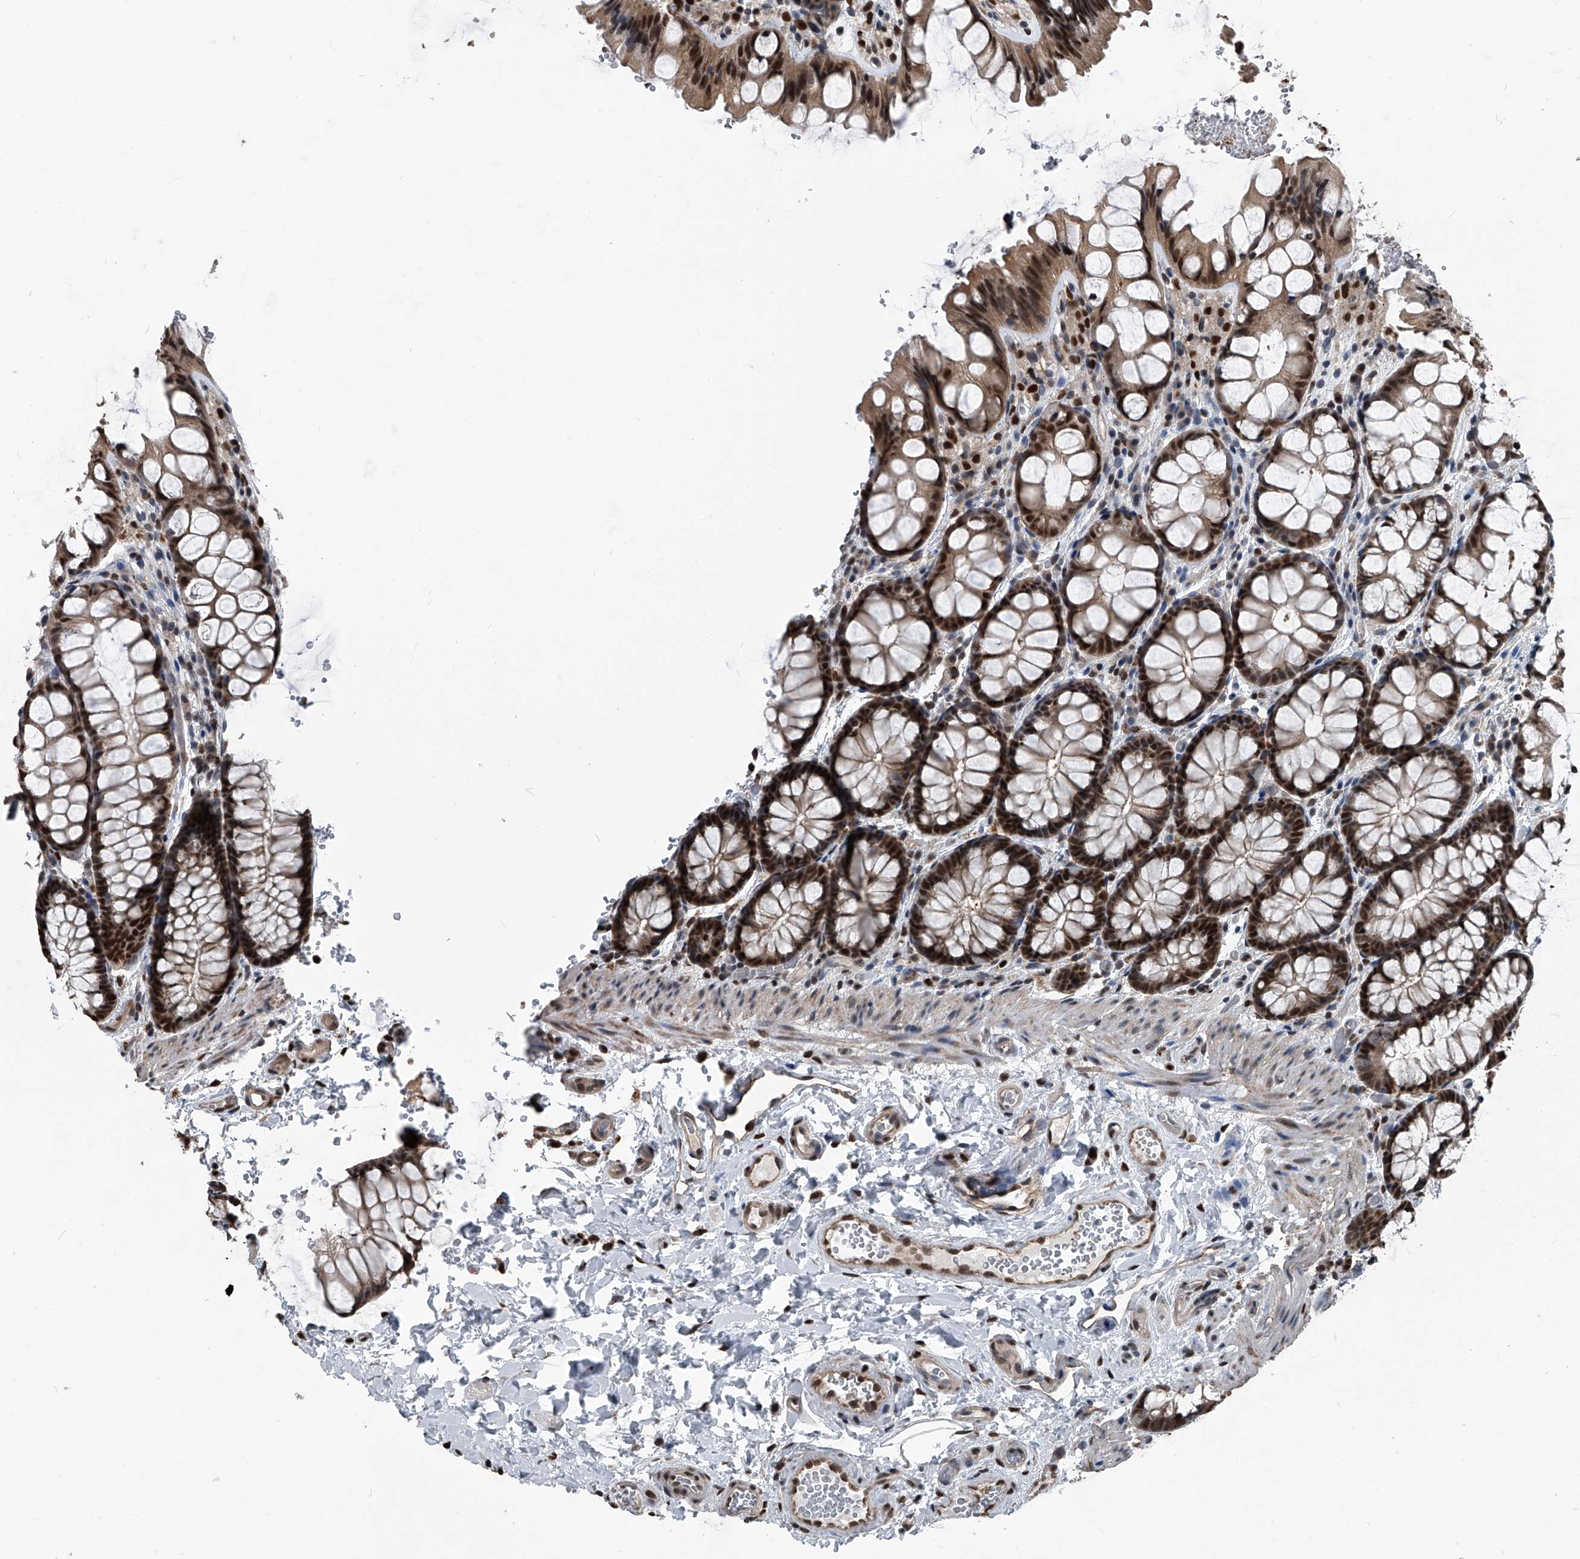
{"staining": {"intensity": "strong", "quantity": ">75%", "location": "nuclear"}, "tissue": "colon", "cell_type": "Endothelial cells", "image_type": "normal", "snomed": [{"axis": "morphology", "description": "Normal tissue, NOS"}, {"axis": "topography", "description": "Colon"}], "caption": "The micrograph displays immunohistochemical staining of benign colon. There is strong nuclear positivity is identified in about >75% of endothelial cells.", "gene": "FKBP5", "patient": {"sex": "male", "age": 47}}